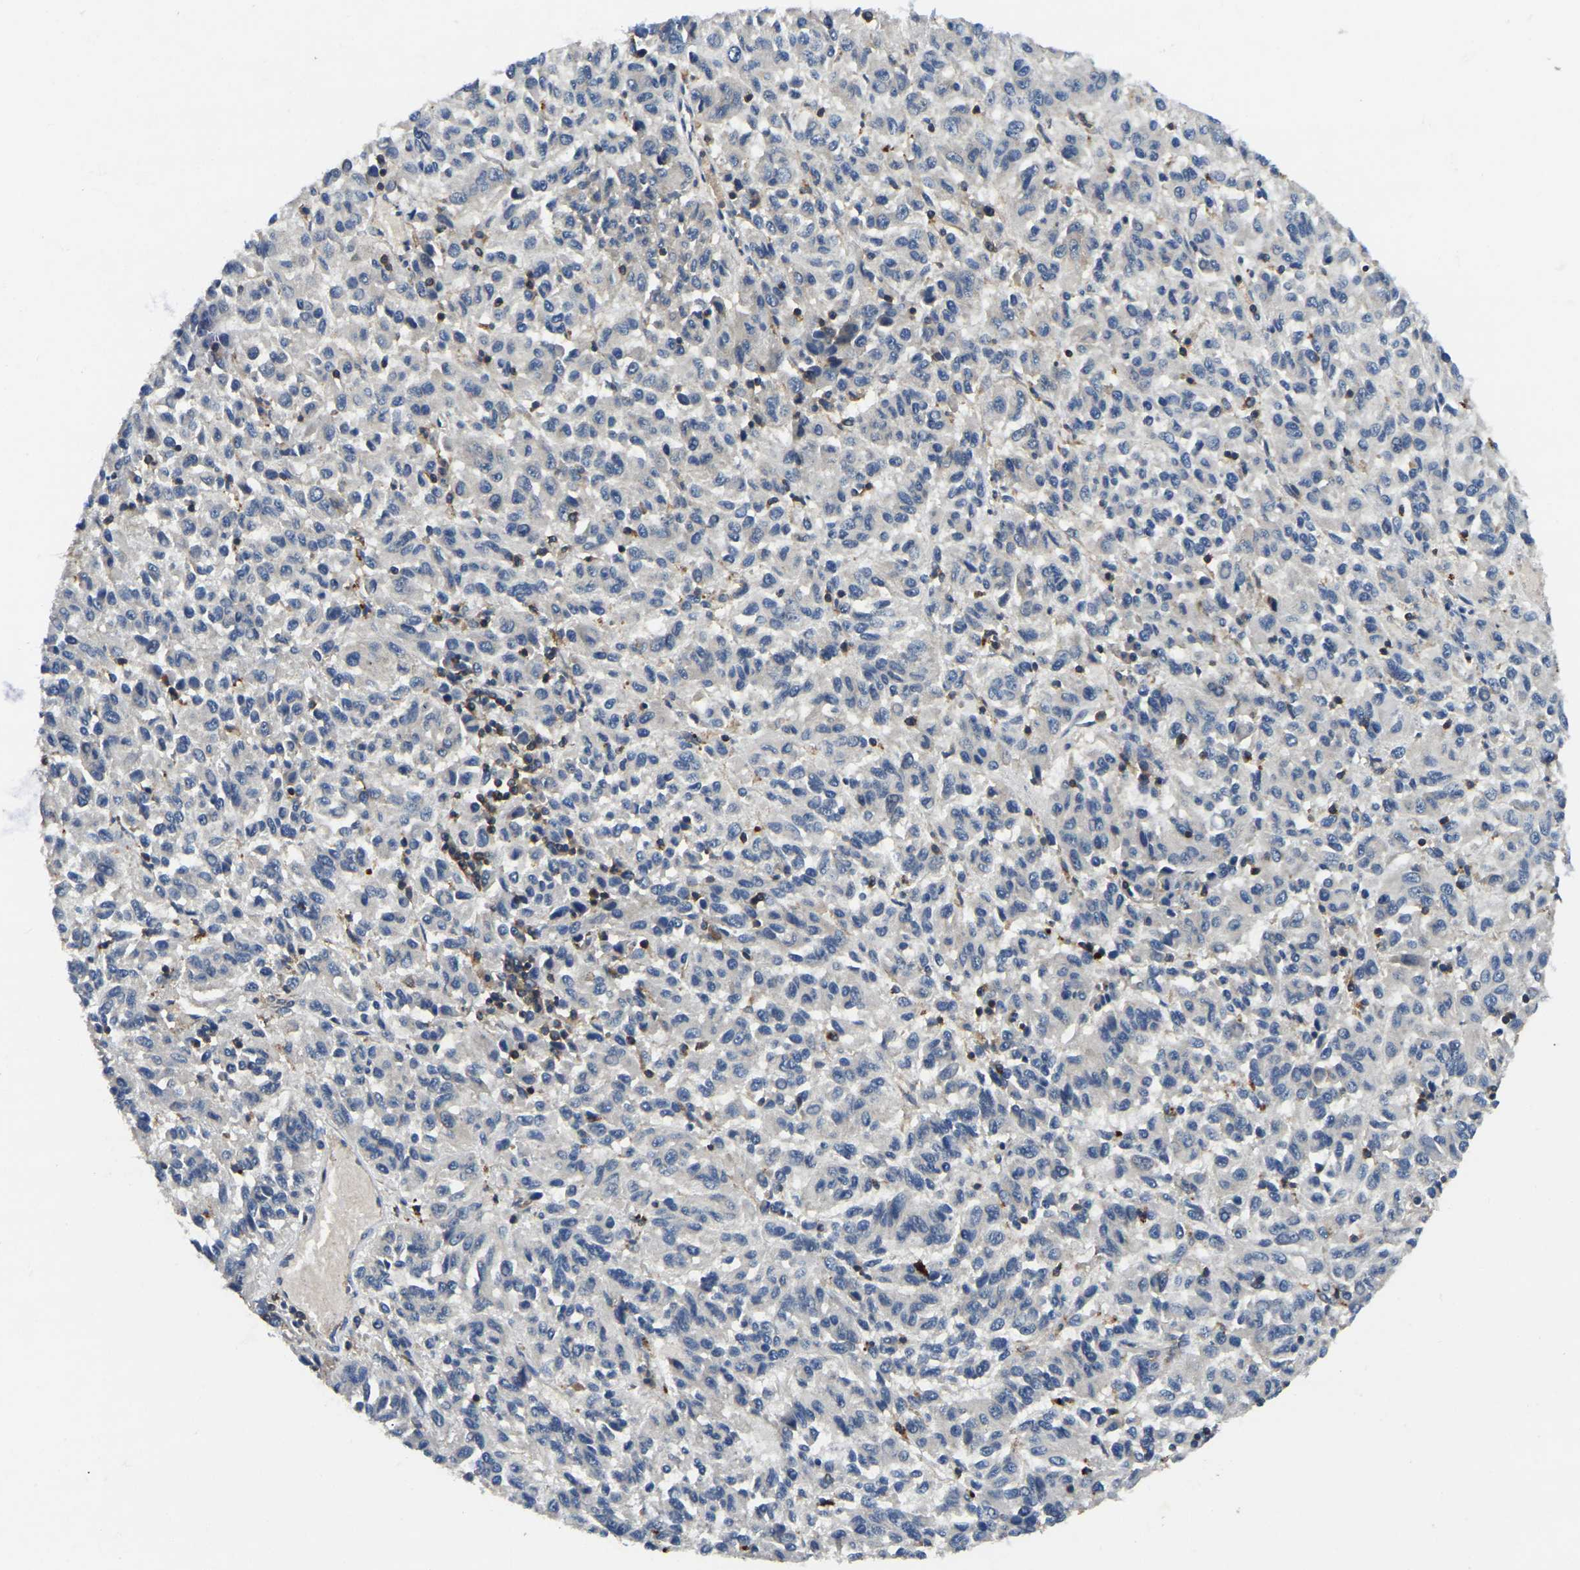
{"staining": {"intensity": "negative", "quantity": "none", "location": "none"}, "tissue": "melanoma", "cell_type": "Tumor cells", "image_type": "cancer", "snomed": [{"axis": "morphology", "description": "Malignant melanoma, Metastatic site"}, {"axis": "topography", "description": "Lung"}], "caption": "Tumor cells show no significant protein staining in melanoma.", "gene": "SMPD2", "patient": {"sex": "male", "age": 64}}